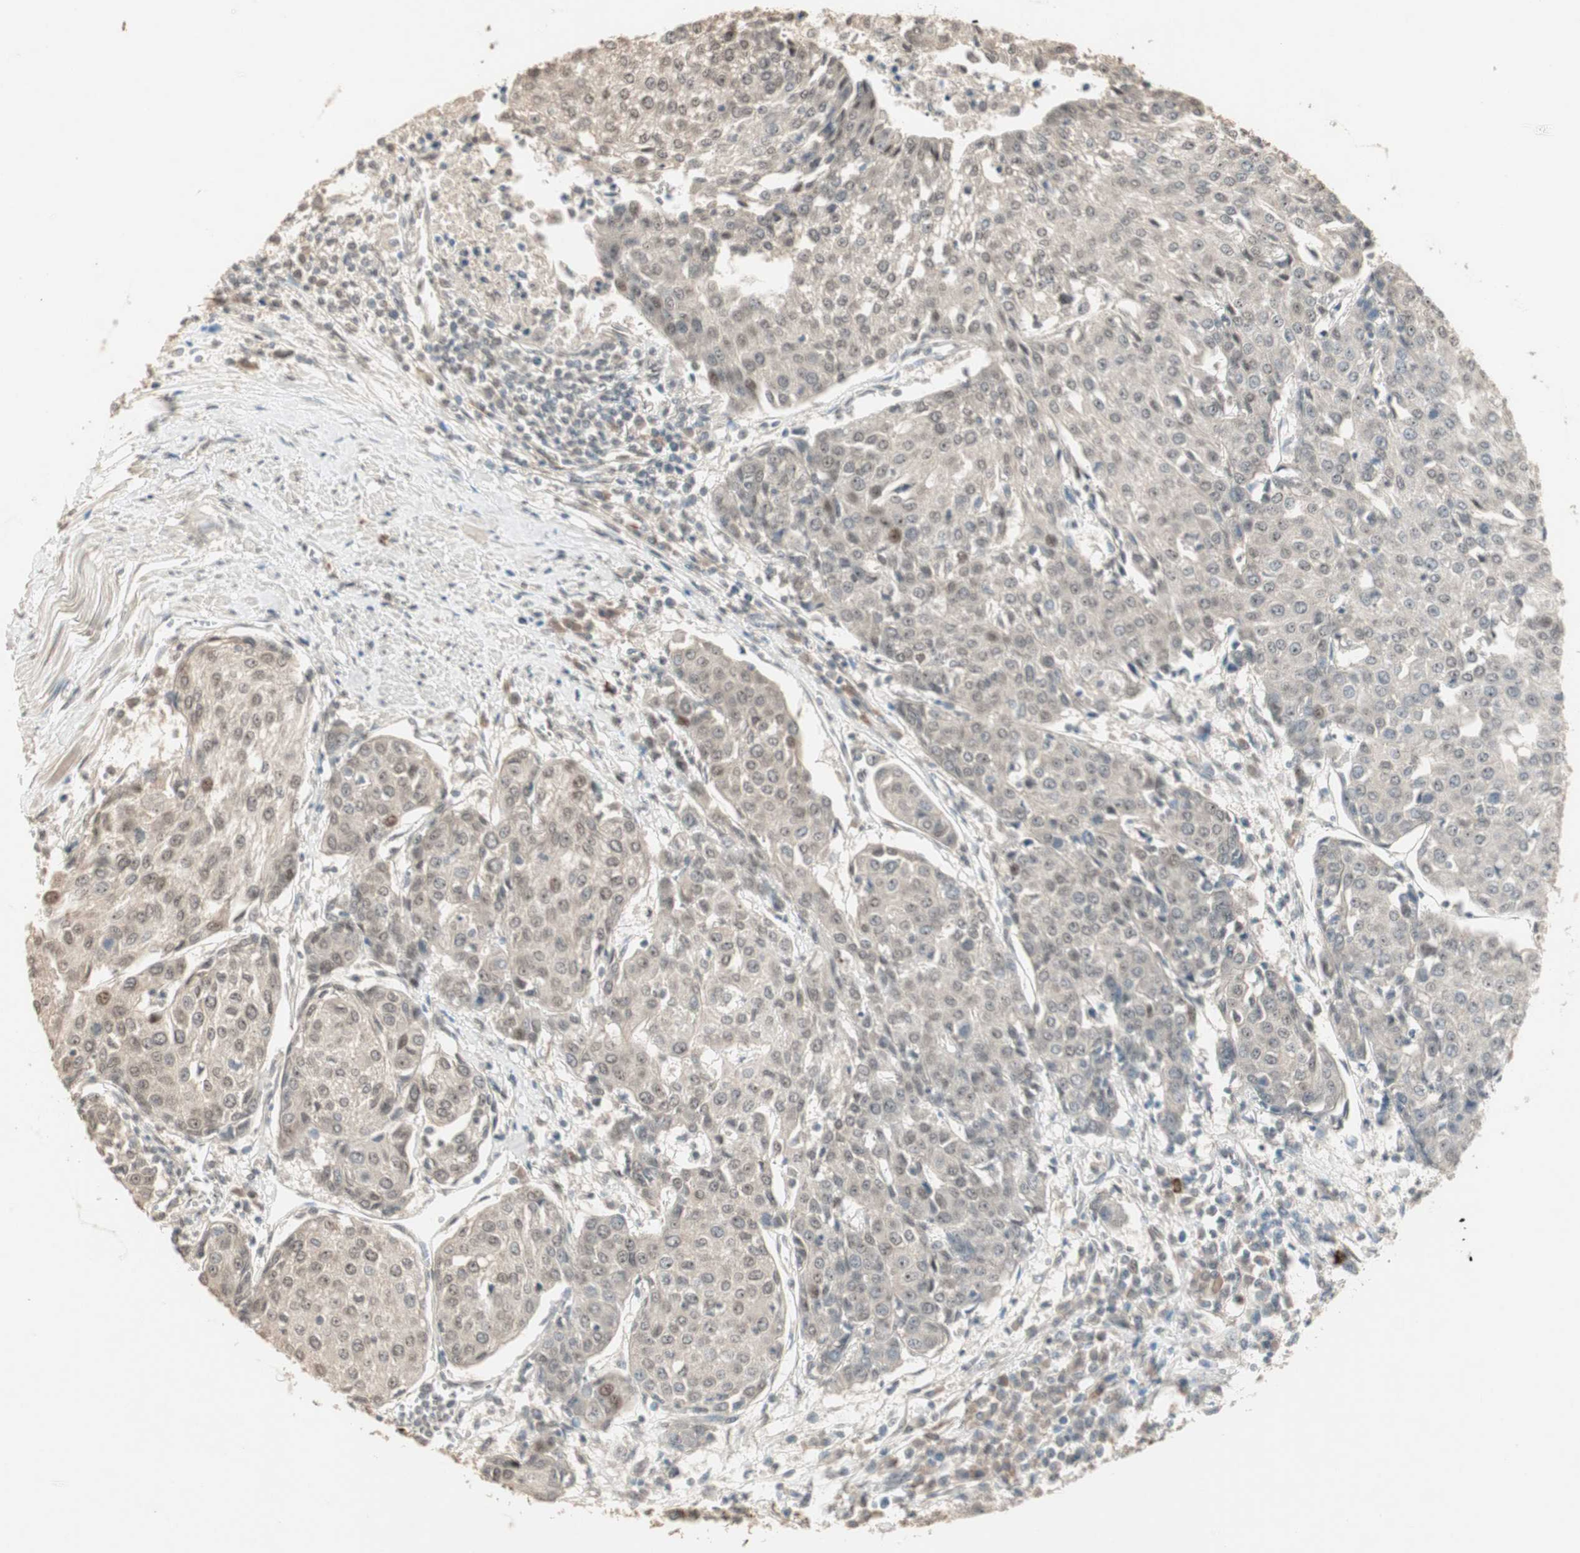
{"staining": {"intensity": "moderate", "quantity": "<25%", "location": "nuclear"}, "tissue": "urothelial cancer", "cell_type": "Tumor cells", "image_type": "cancer", "snomed": [{"axis": "morphology", "description": "Urothelial carcinoma, High grade"}, {"axis": "topography", "description": "Urinary bladder"}], "caption": "Moderate nuclear staining is present in approximately <25% of tumor cells in high-grade urothelial carcinoma.", "gene": "ETV4", "patient": {"sex": "female", "age": 85}}